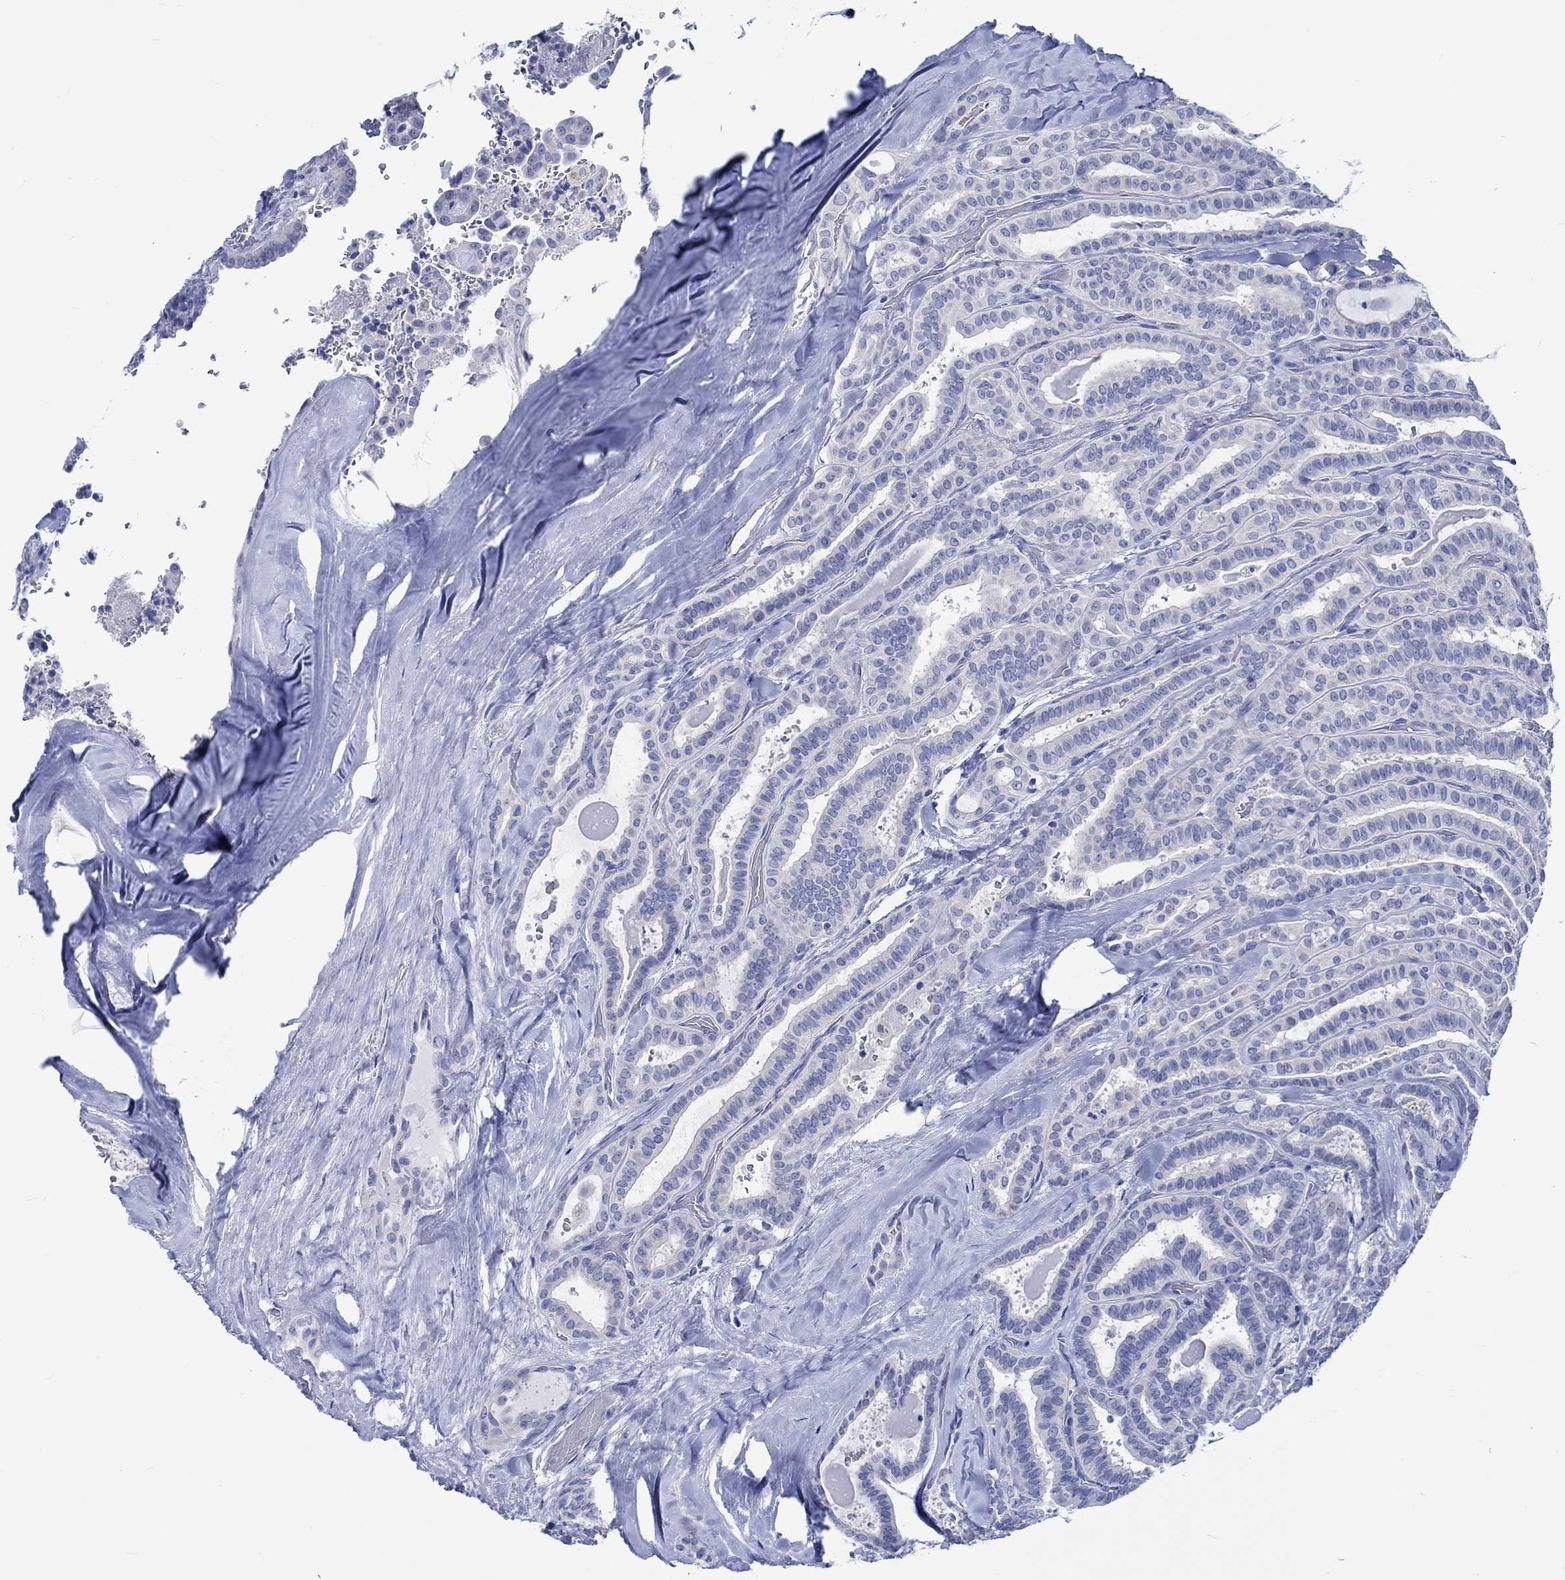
{"staining": {"intensity": "negative", "quantity": "none", "location": "none"}, "tissue": "thyroid cancer", "cell_type": "Tumor cells", "image_type": "cancer", "snomed": [{"axis": "morphology", "description": "Papillary adenocarcinoma, NOS"}, {"axis": "topography", "description": "Thyroid gland"}], "caption": "Thyroid cancer (papillary adenocarcinoma) was stained to show a protein in brown. There is no significant positivity in tumor cells.", "gene": "PTPRN2", "patient": {"sex": "female", "age": 39}}